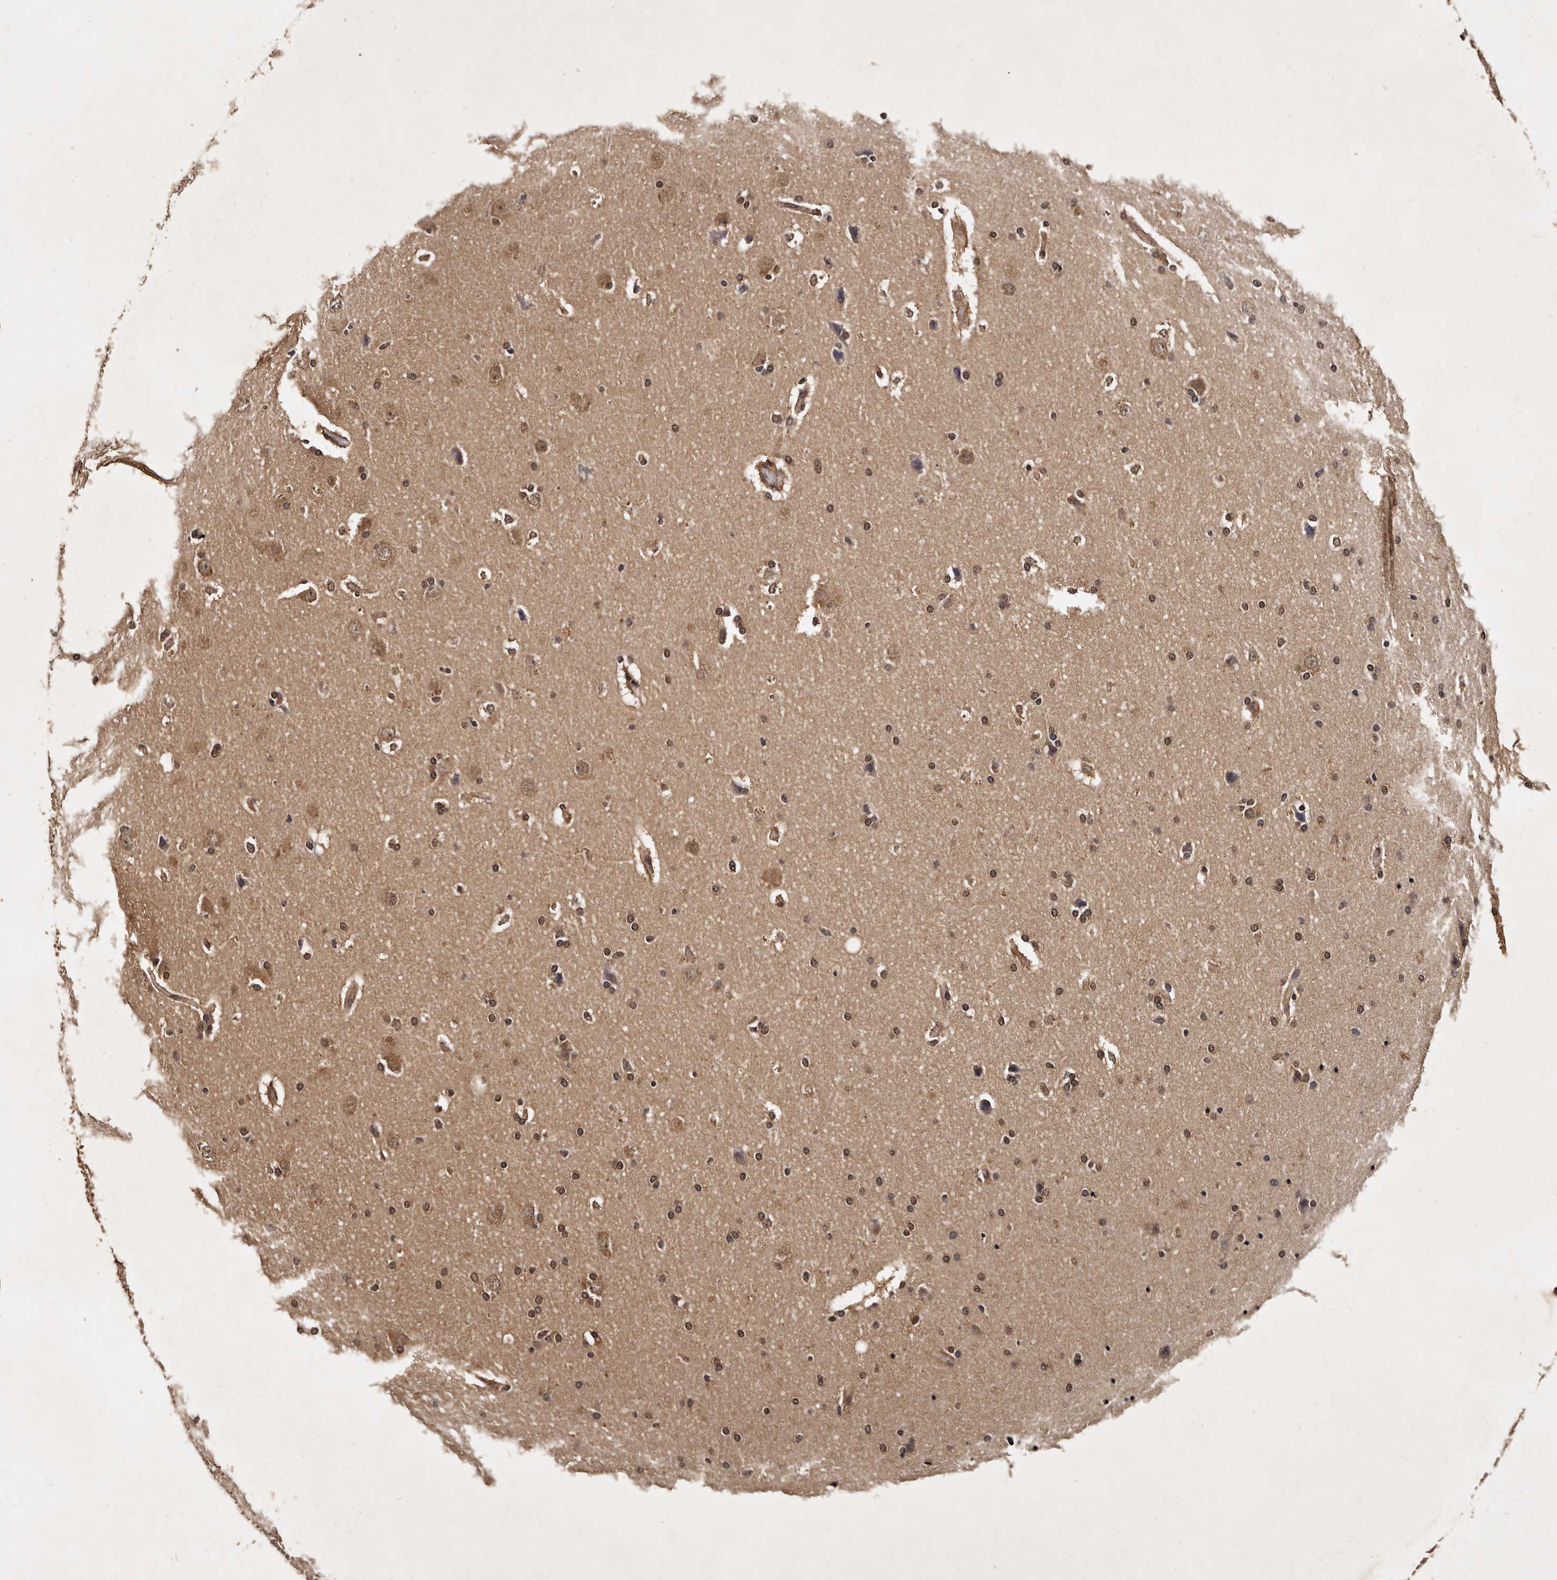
{"staining": {"intensity": "moderate", "quantity": "25%-75%", "location": "nuclear"}, "tissue": "glioma", "cell_type": "Tumor cells", "image_type": "cancer", "snomed": [{"axis": "morphology", "description": "Glioma, malignant, Low grade"}, {"axis": "topography", "description": "Brain"}], "caption": "IHC photomicrograph of low-grade glioma (malignant) stained for a protein (brown), which displays medium levels of moderate nuclear staining in about 25%-75% of tumor cells.", "gene": "PARS2", "patient": {"sex": "female", "age": 37}}